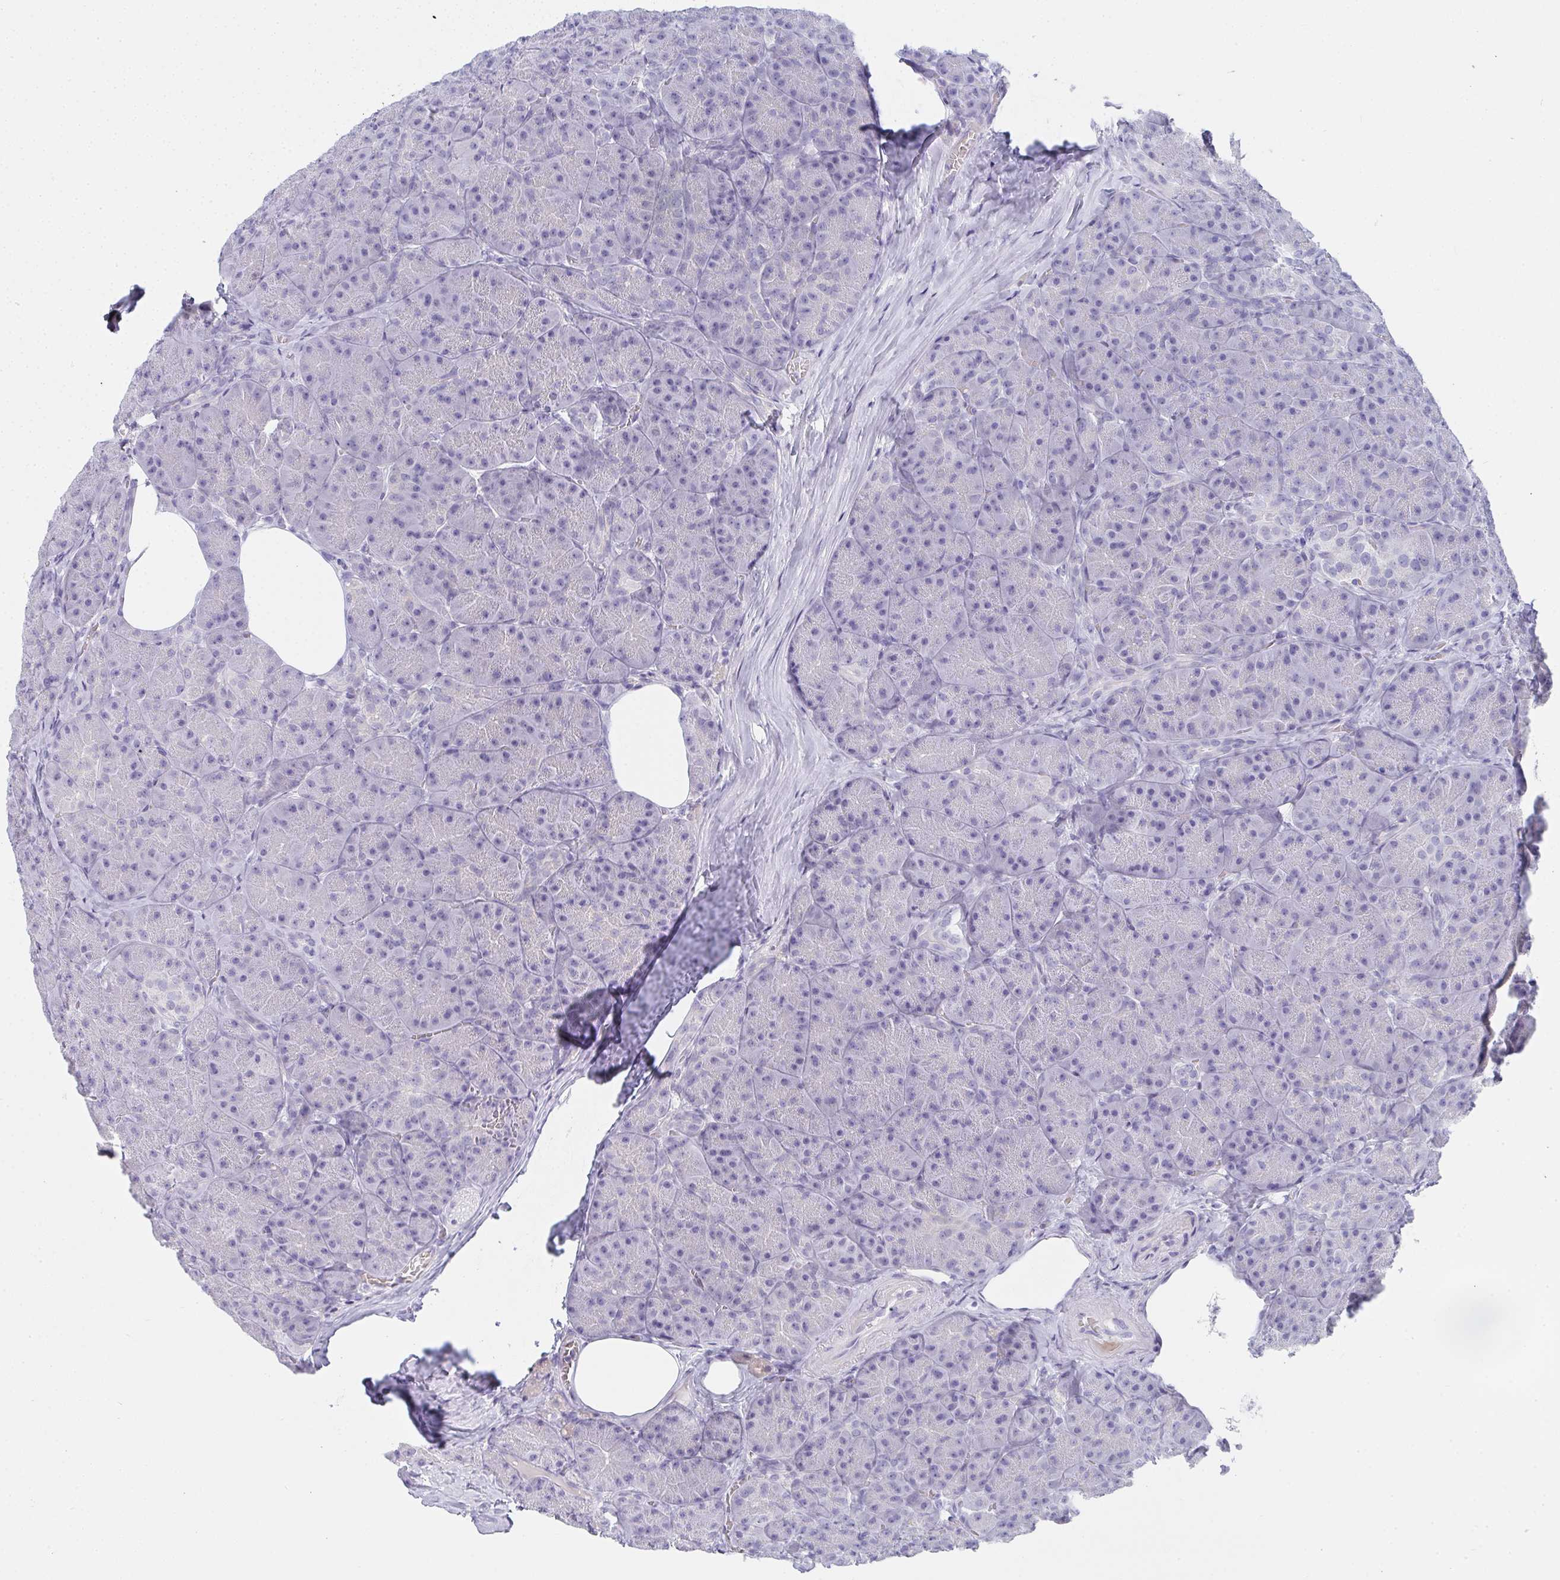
{"staining": {"intensity": "weak", "quantity": "<25%", "location": "cytoplasmic/membranous"}, "tissue": "pancreas", "cell_type": "Exocrine glandular cells", "image_type": "normal", "snomed": [{"axis": "morphology", "description": "Normal tissue, NOS"}, {"axis": "topography", "description": "Pancreas"}], "caption": "Photomicrograph shows no protein staining in exocrine glandular cells of benign pancreas. (DAB (3,3'-diaminobenzidine) IHC with hematoxylin counter stain).", "gene": "ZNF182", "patient": {"sex": "male", "age": 57}}